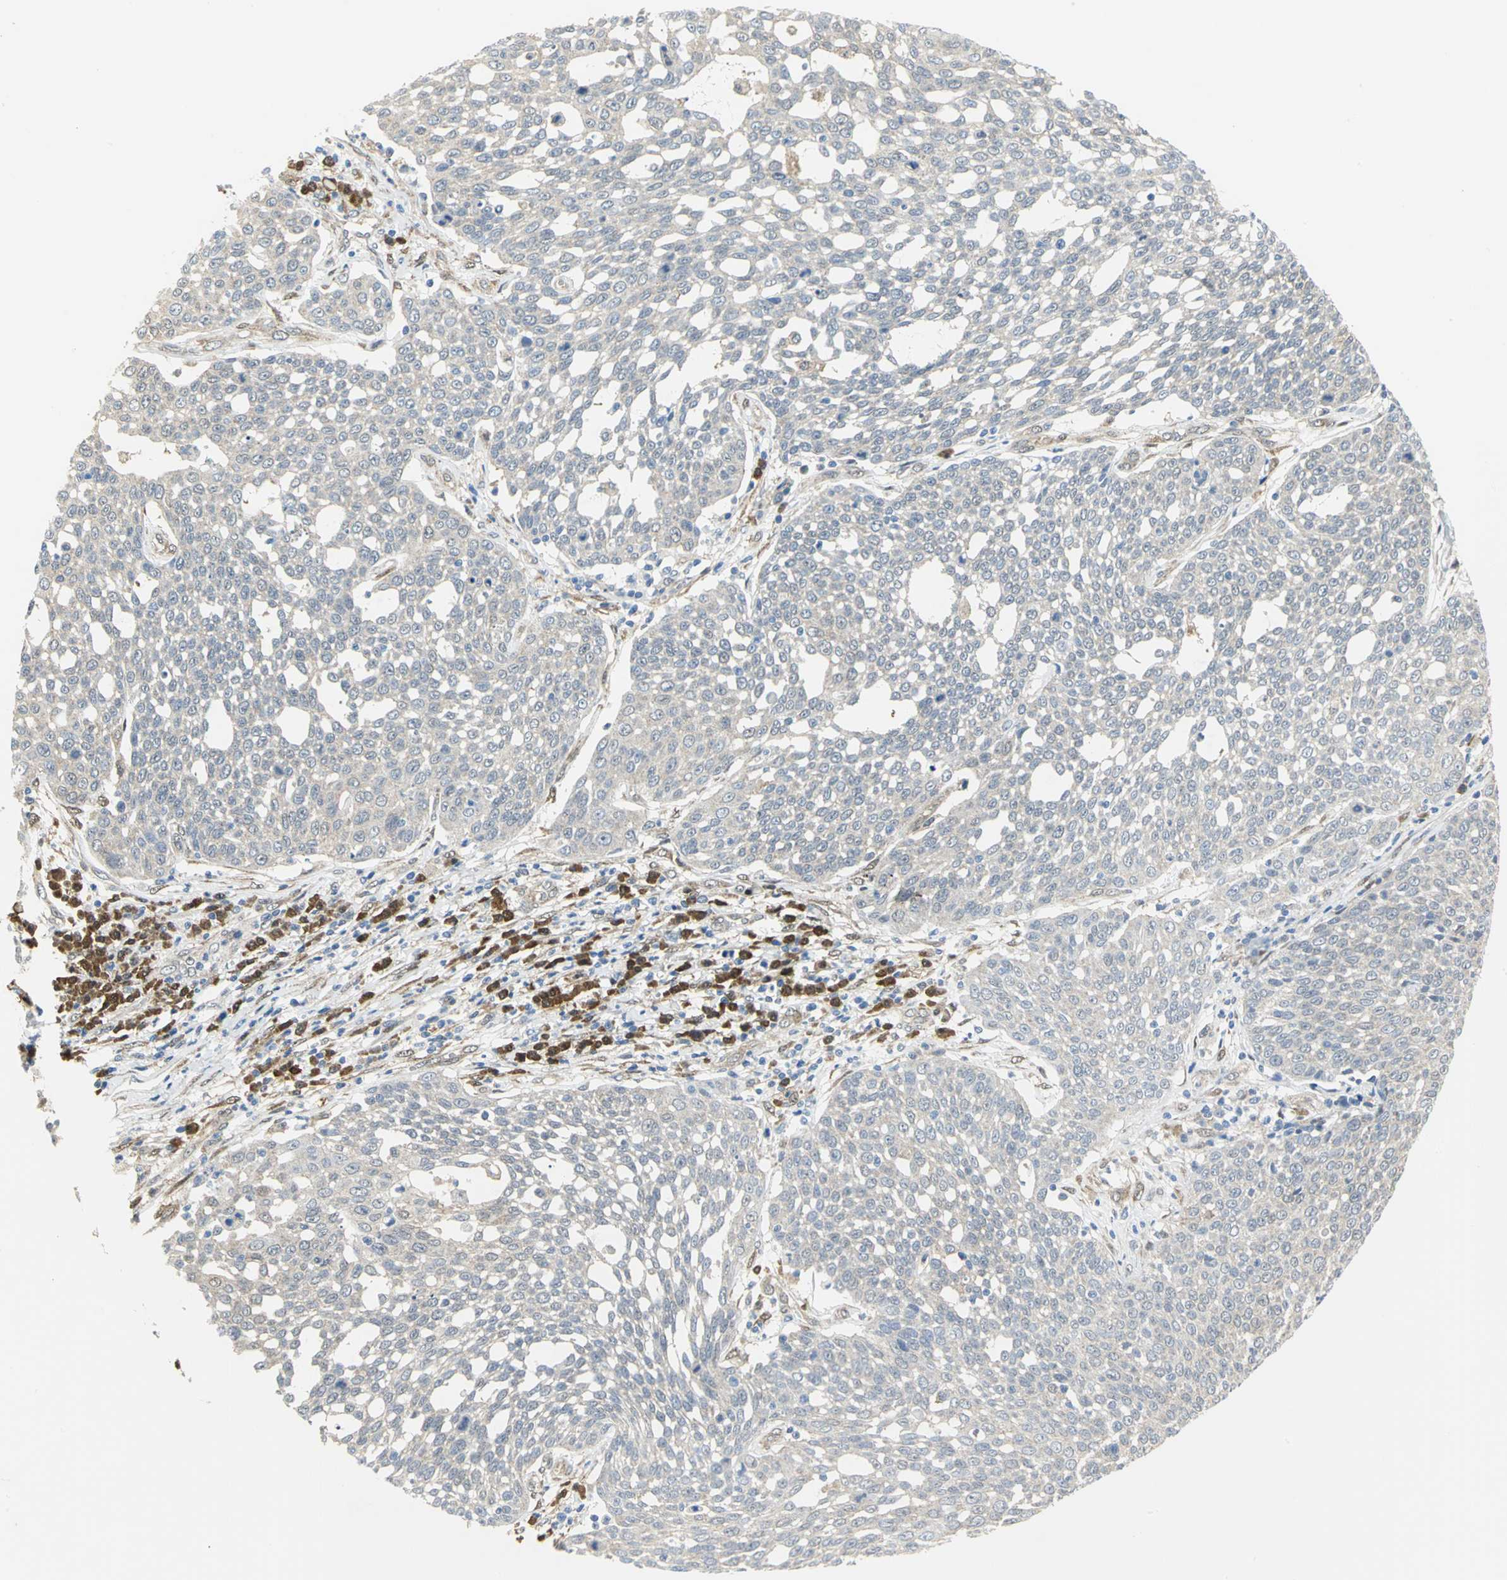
{"staining": {"intensity": "negative", "quantity": "none", "location": "none"}, "tissue": "cervical cancer", "cell_type": "Tumor cells", "image_type": "cancer", "snomed": [{"axis": "morphology", "description": "Squamous cell carcinoma, NOS"}, {"axis": "topography", "description": "Cervix"}], "caption": "A photomicrograph of cervical cancer stained for a protein displays no brown staining in tumor cells.", "gene": "PGM3", "patient": {"sex": "female", "age": 34}}